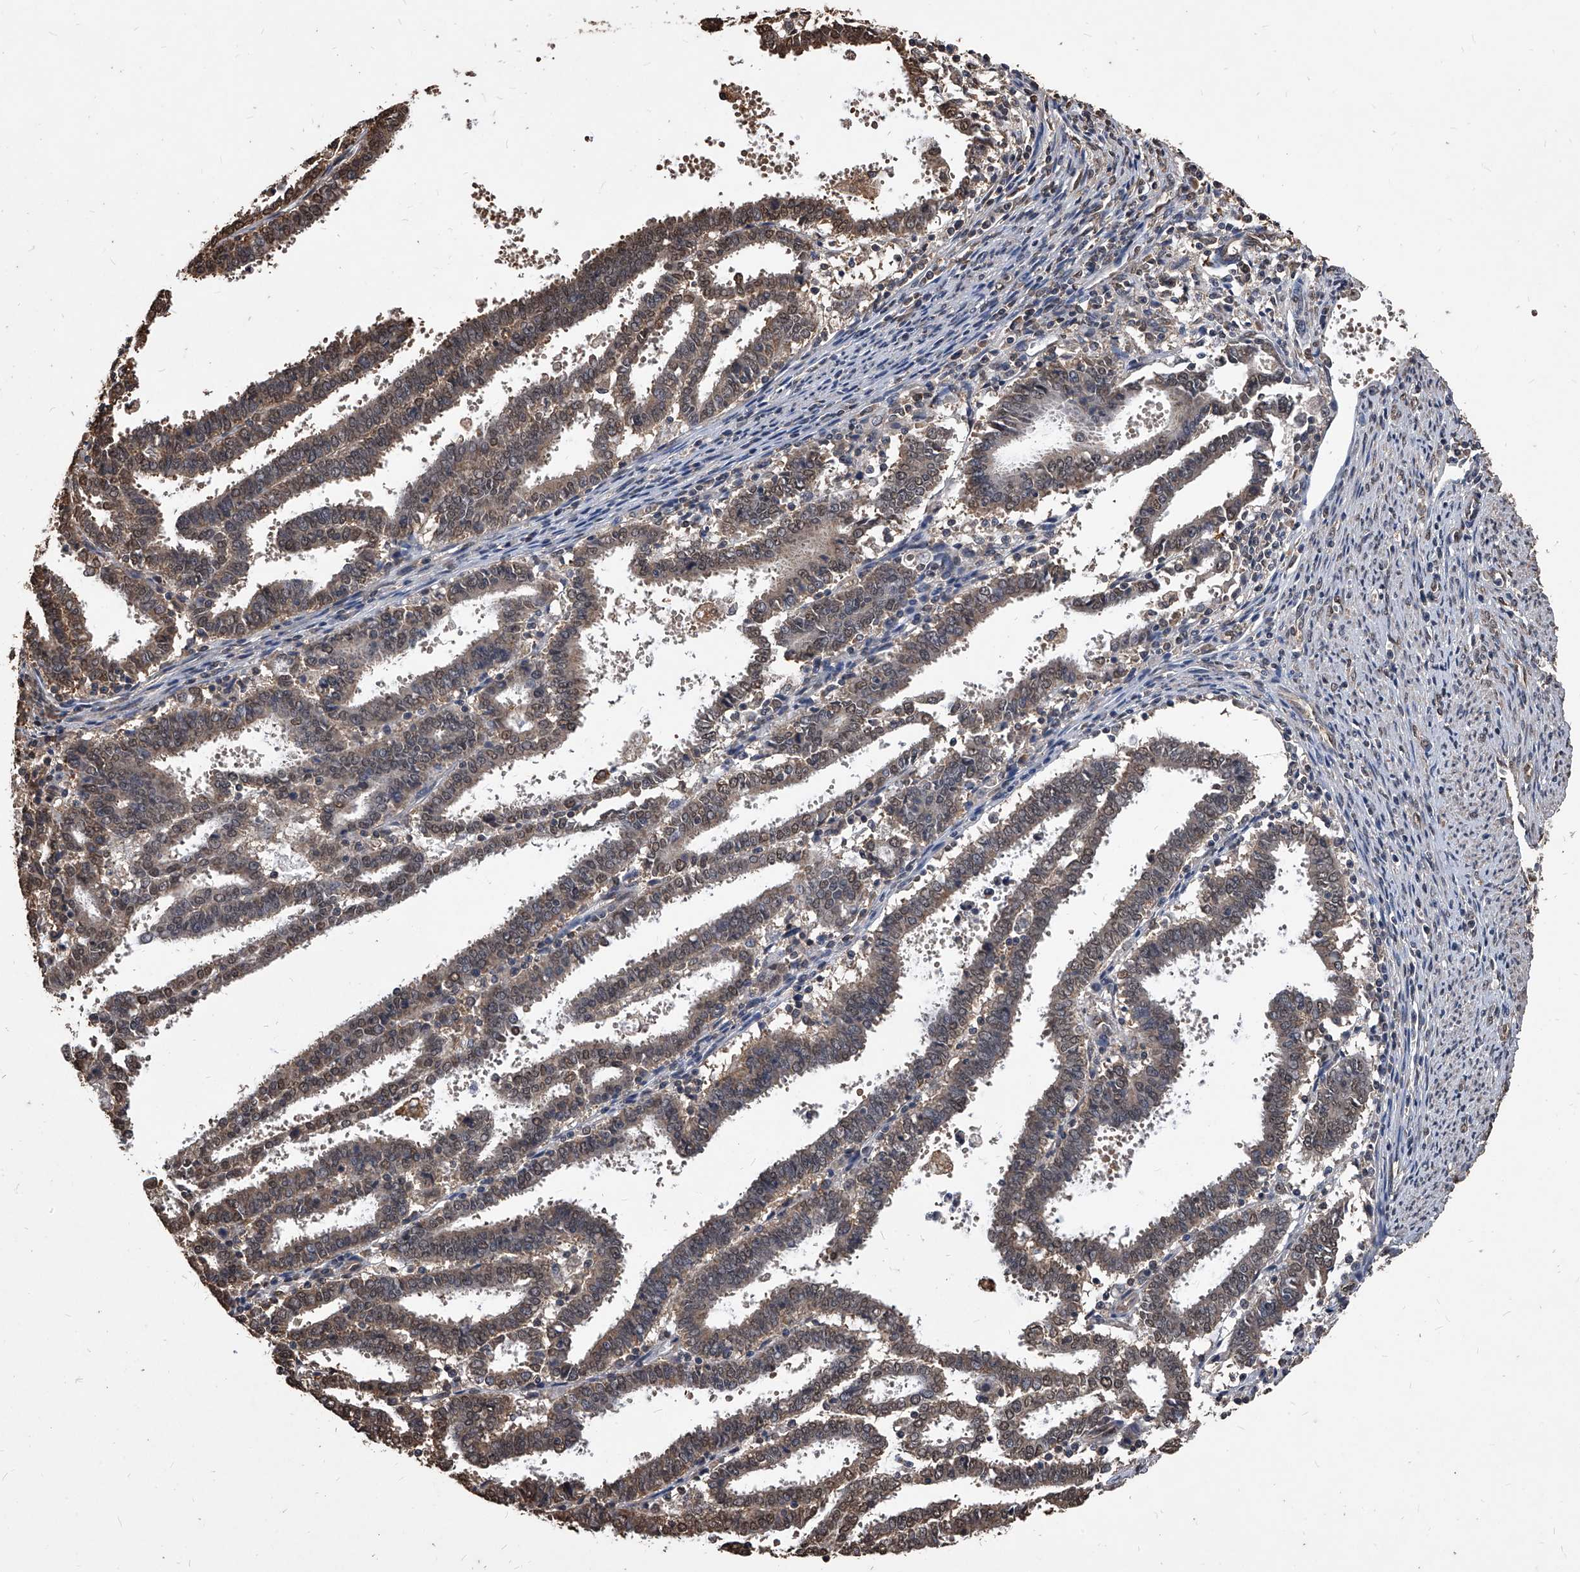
{"staining": {"intensity": "weak", "quantity": ">75%", "location": "cytoplasmic/membranous,nuclear"}, "tissue": "endometrial cancer", "cell_type": "Tumor cells", "image_type": "cancer", "snomed": [{"axis": "morphology", "description": "Adenocarcinoma, NOS"}, {"axis": "topography", "description": "Uterus"}], "caption": "Protein positivity by immunohistochemistry (IHC) demonstrates weak cytoplasmic/membranous and nuclear positivity in approximately >75% of tumor cells in endometrial adenocarcinoma.", "gene": "FBXL4", "patient": {"sex": "female", "age": 83}}